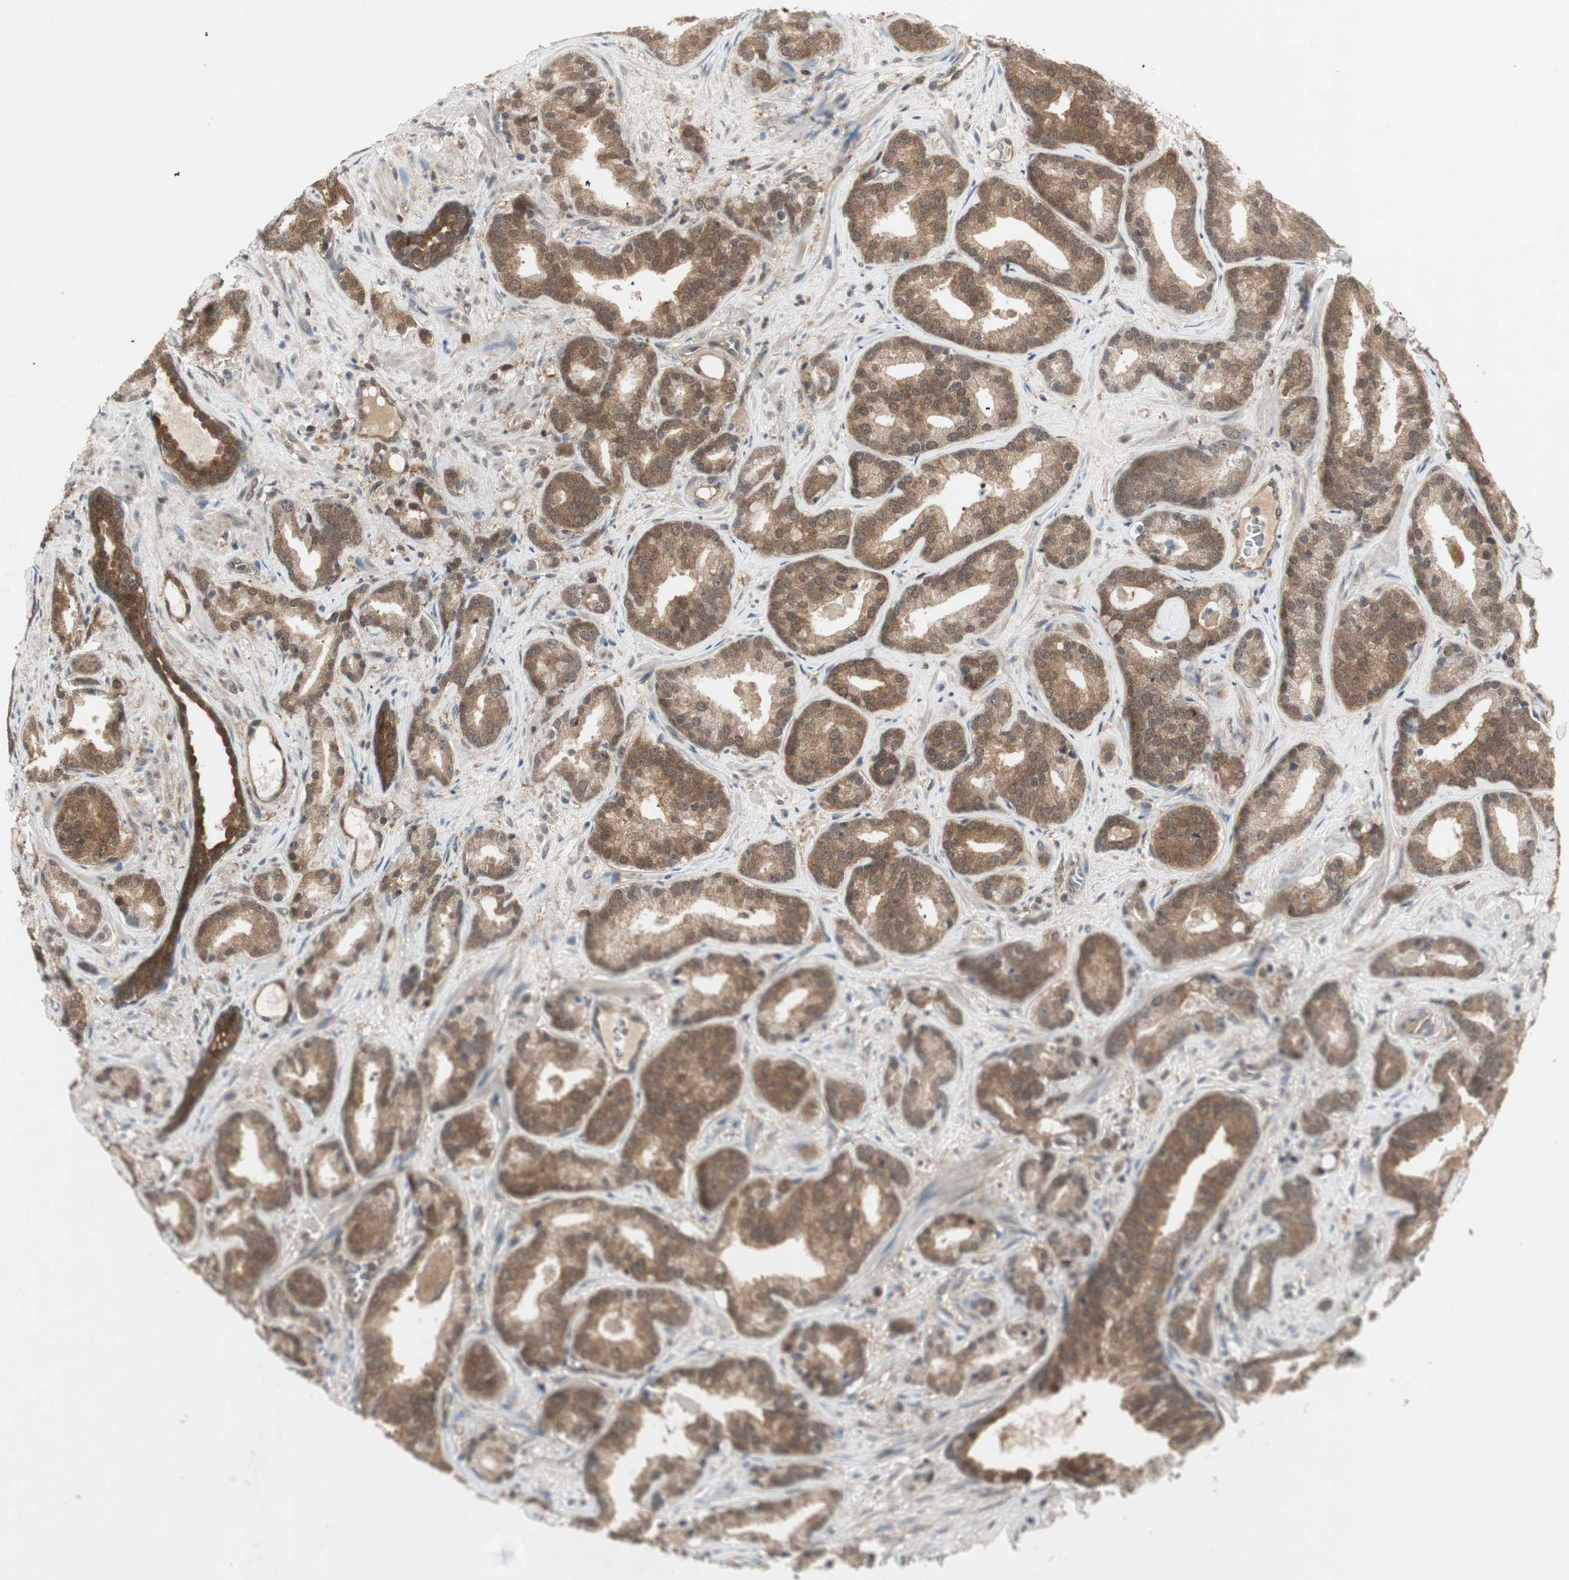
{"staining": {"intensity": "moderate", "quantity": ">75%", "location": "cytoplasmic/membranous"}, "tissue": "prostate cancer", "cell_type": "Tumor cells", "image_type": "cancer", "snomed": [{"axis": "morphology", "description": "Adenocarcinoma, Low grade"}, {"axis": "topography", "description": "Prostate"}], "caption": "Immunohistochemistry (IHC) histopathology image of prostate cancer (adenocarcinoma (low-grade)) stained for a protein (brown), which reveals medium levels of moderate cytoplasmic/membranous positivity in about >75% of tumor cells.", "gene": "PTPA", "patient": {"sex": "male", "age": 63}}